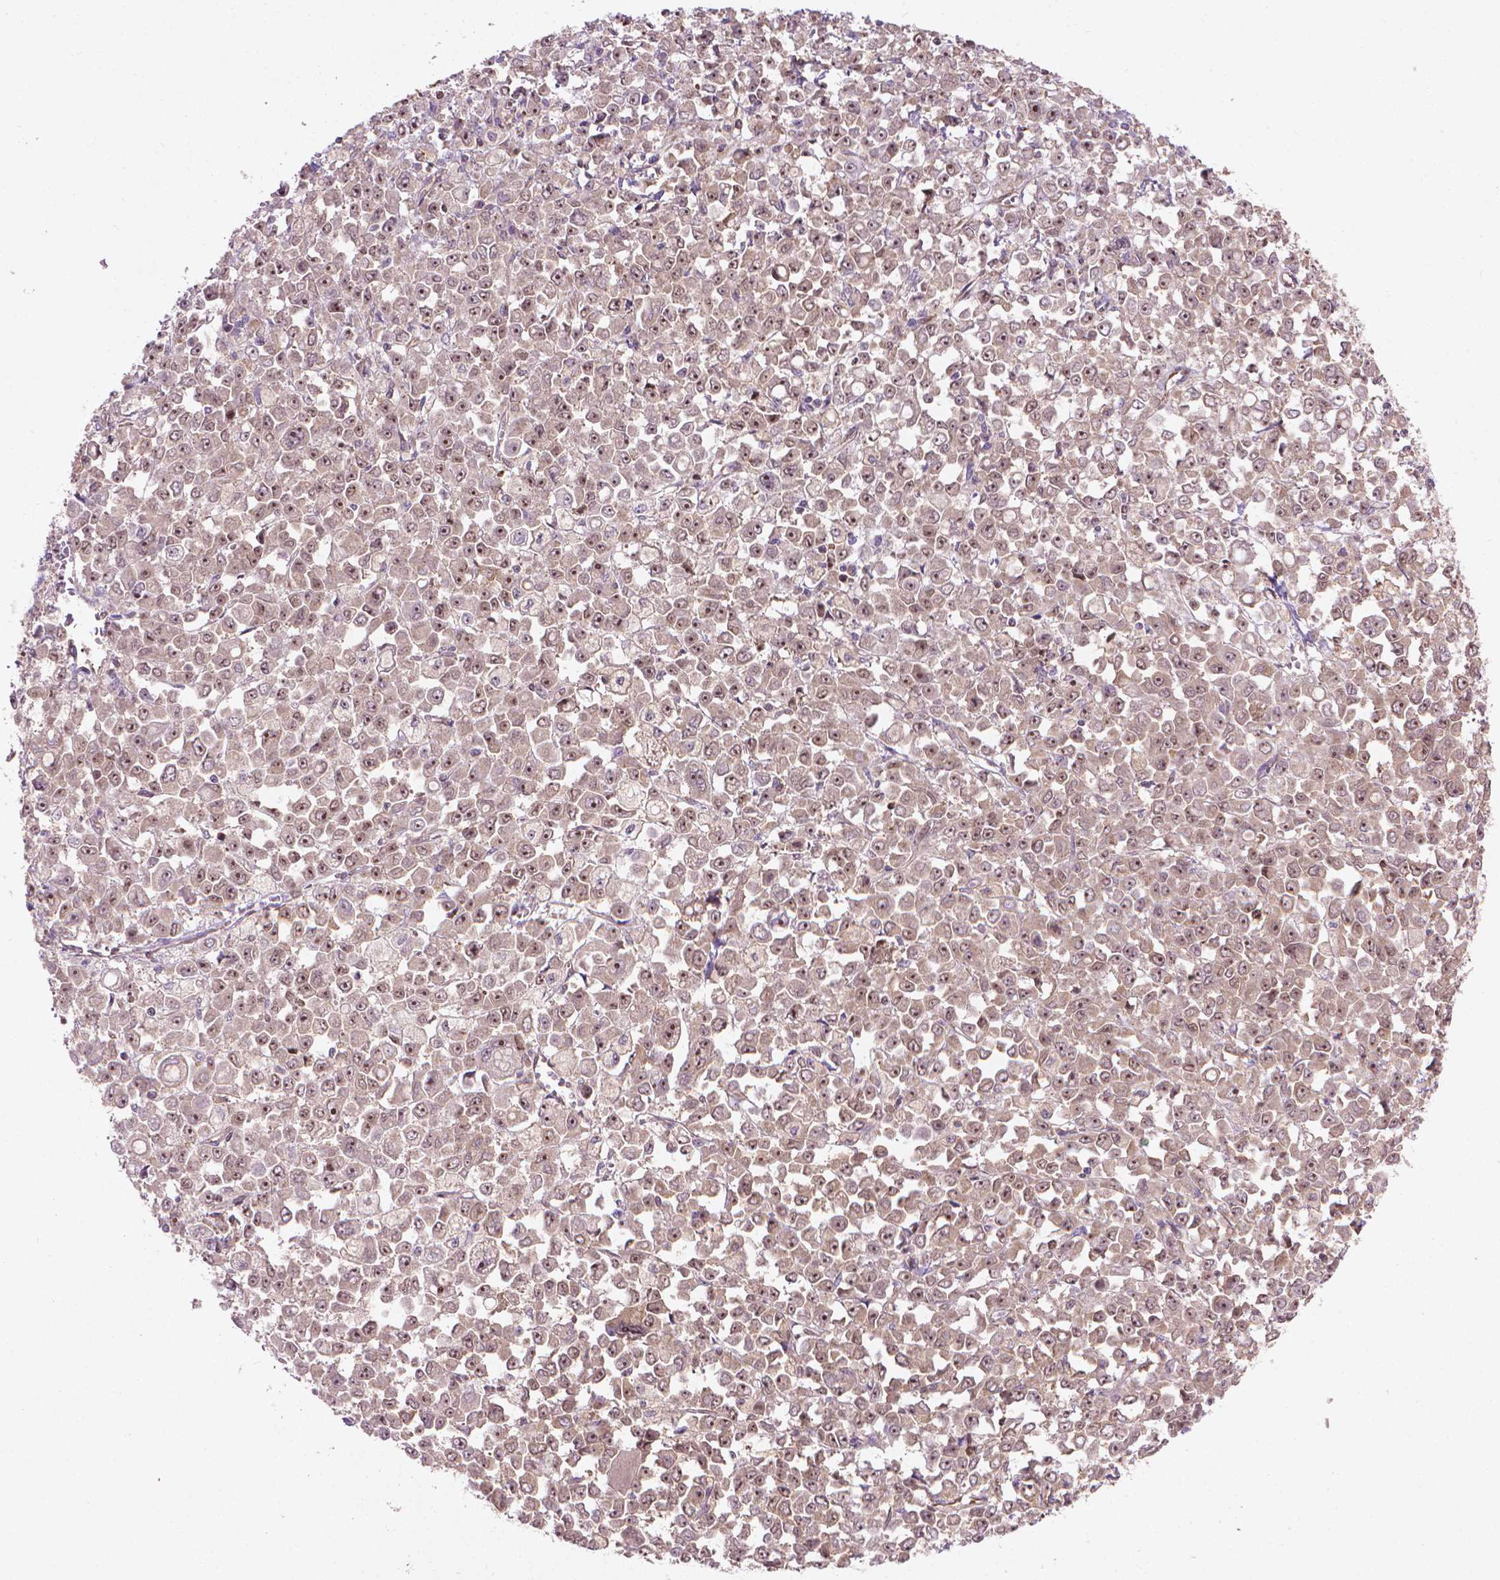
{"staining": {"intensity": "moderate", "quantity": "25%-75%", "location": "nuclear"}, "tissue": "stomach cancer", "cell_type": "Tumor cells", "image_type": "cancer", "snomed": [{"axis": "morphology", "description": "Adenocarcinoma, NOS"}, {"axis": "topography", "description": "Stomach, upper"}], "caption": "Stomach adenocarcinoma stained with immunohistochemistry (IHC) shows moderate nuclear staining in about 25%-75% of tumor cells.", "gene": "SMC2", "patient": {"sex": "male", "age": 70}}